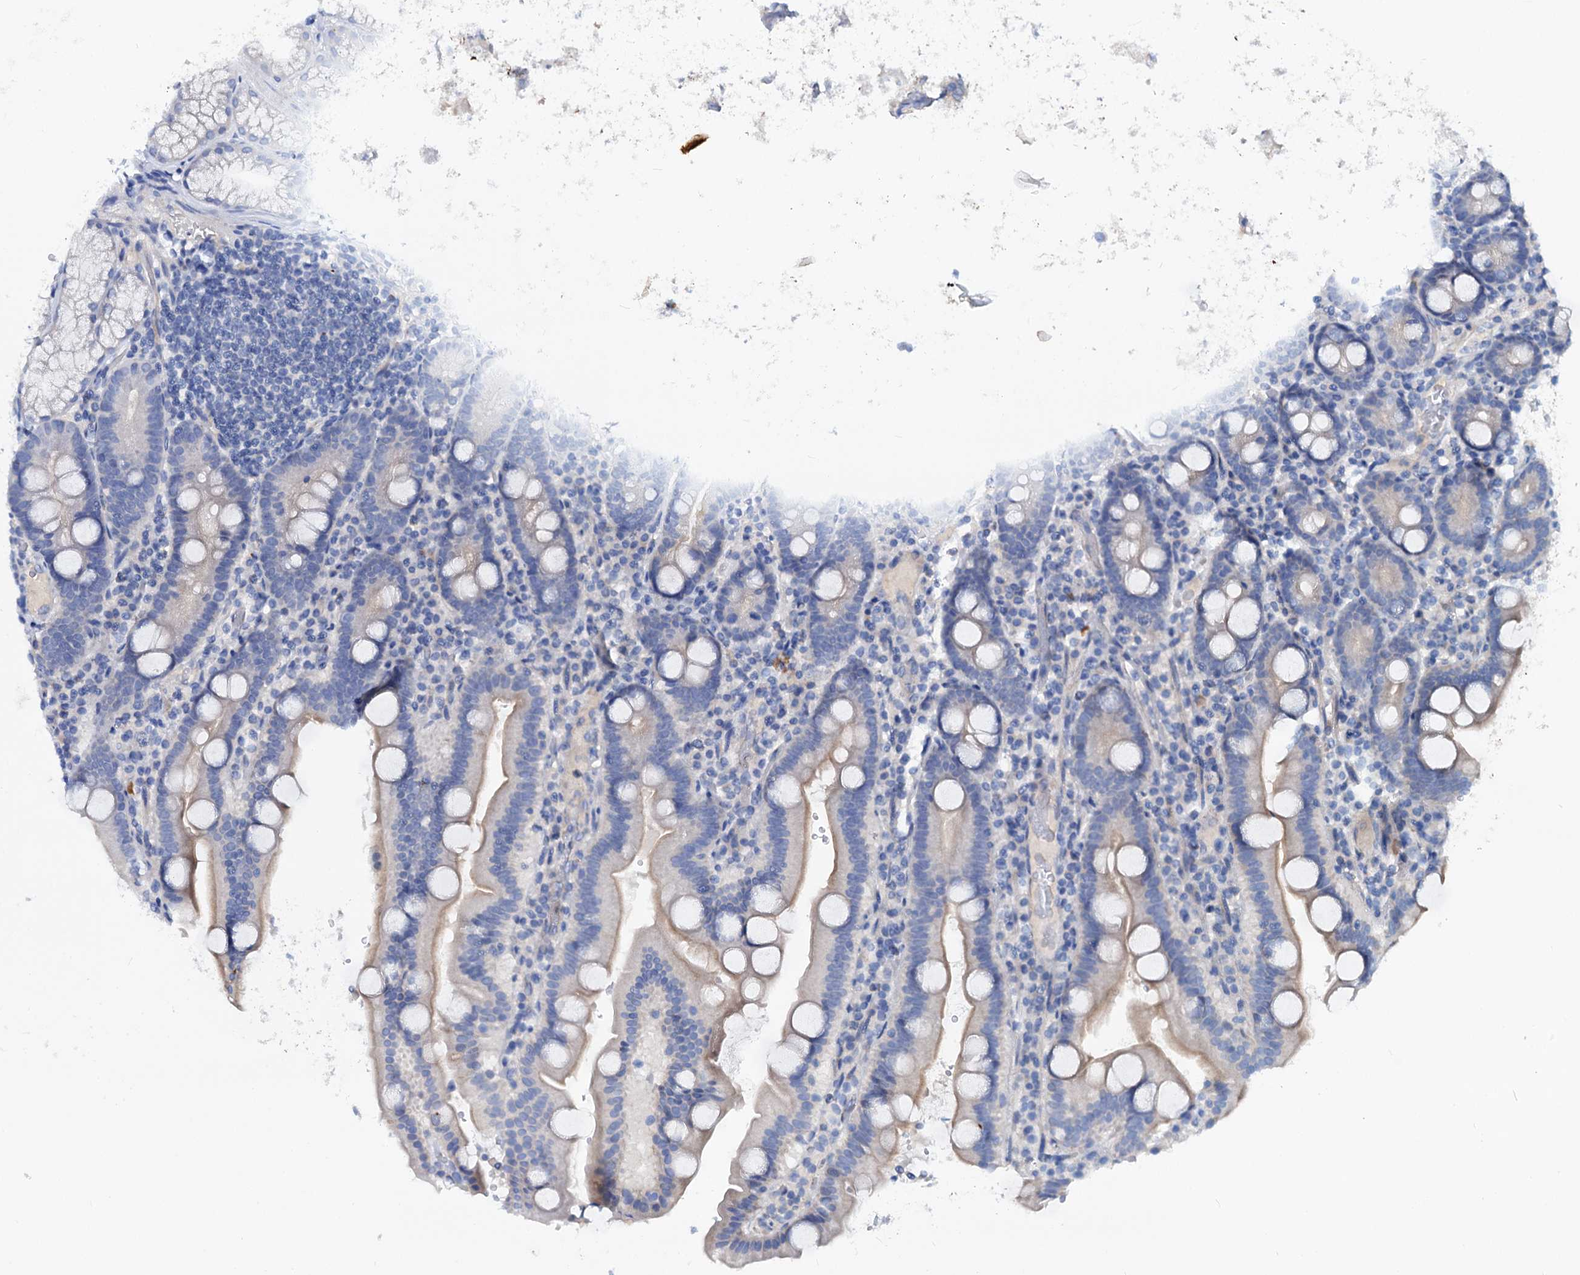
{"staining": {"intensity": "weak", "quantity": "<25%", "location": "cytoplasmic/membranous"}, "tissue": "duodenum", "cell_type": "Glandular cells", "image_type": "normal", "snomed": [{"axis": "morphology", "description": "Normal tissue, NOS"}, {"axis": "topography", "description": "Duodenum"}], "caption": "Unremarkable duodenum was stained to show a protein in brown. There is no significant staining in glandular cells.", "gene": "DYDC2", "patient": {"sex": "male", "age": 55}}